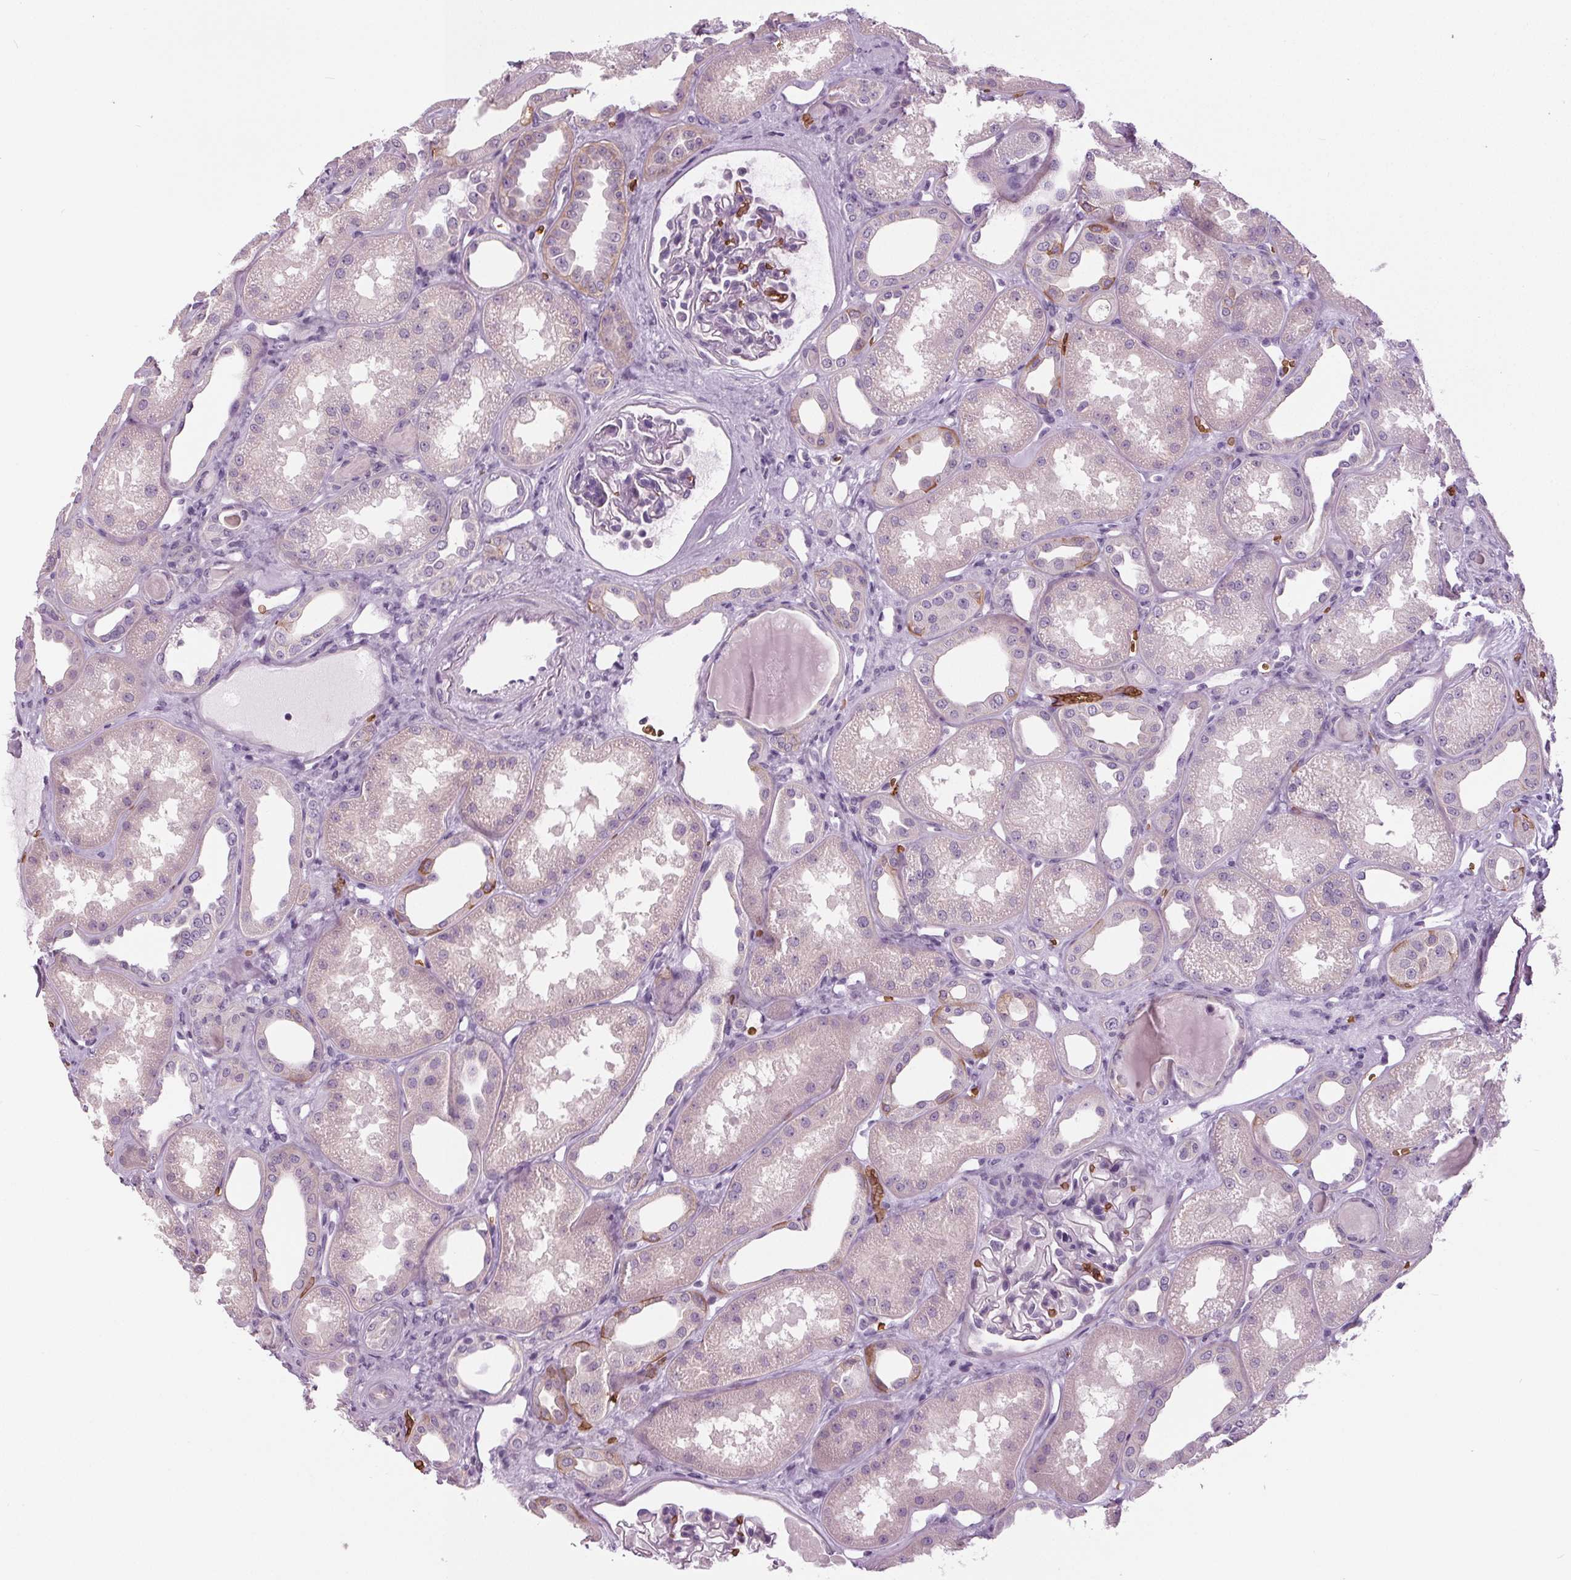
{"staining": {"intensity": "negative", "quantity": "none", "location": "none"}, "tissue": "kidney", "cell_type": "Cells in glomeruli", "image_type": "normal", "snomed": [{"axis": "morphology", "description": "Normal tissue, NOS"}, {"axis": "topography", "description": "Kidney"}], "caption": "This is an immunohistochemistry (IHC) image of benign human kidney. There is no positivity in cells in glomeruli.", "gene": "SLC4A1", "patient": {"sex": "male", "age": 61}}